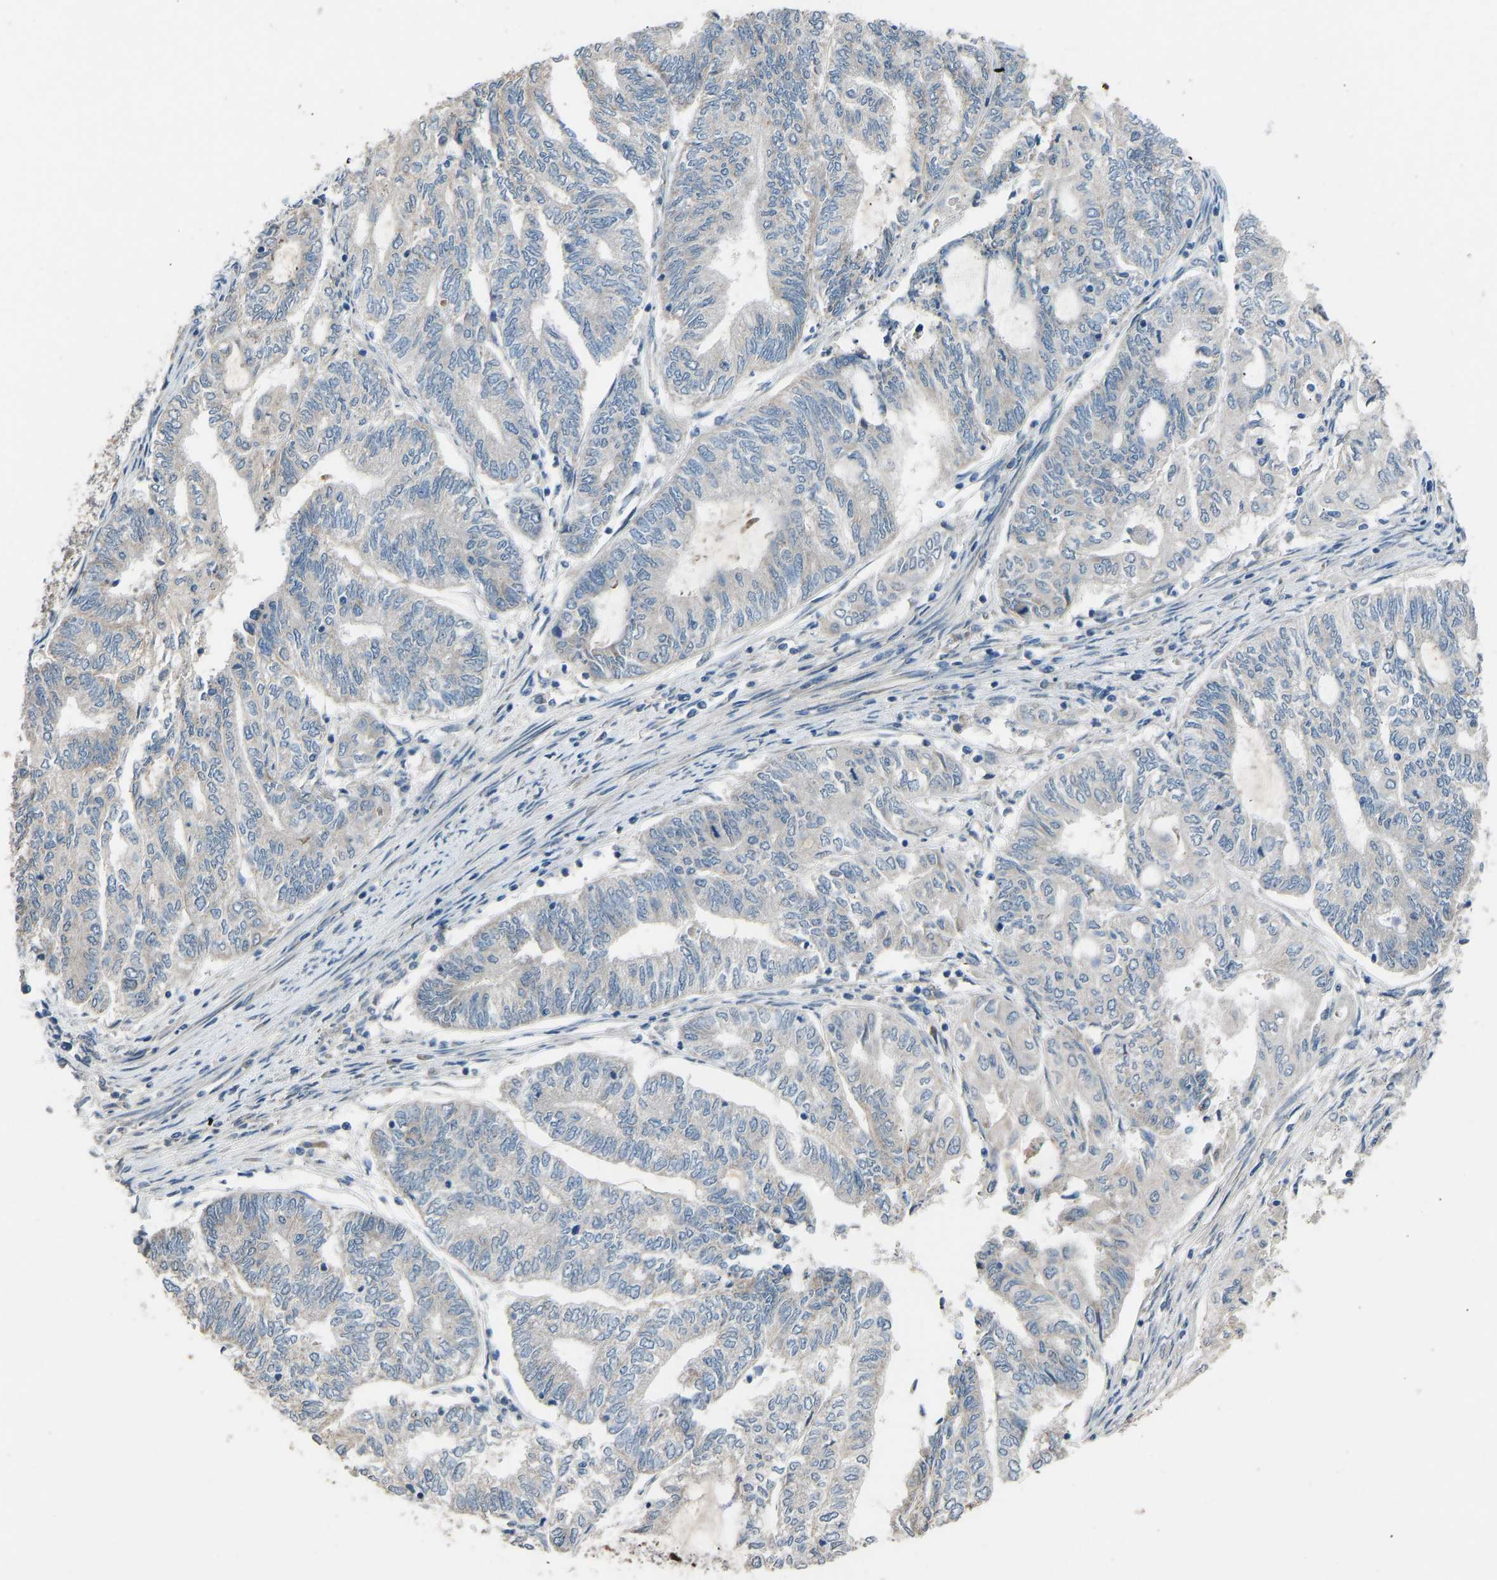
{"staining": {"intensity": "negative", "quantity": "none", "location": "none"}, "tissue": "endometrial cancer", "cell_type": "Tumor cells", "image_type": "cancer", "snomed": [{"axis": "morphology", "description": "Adenocarcinoma, NOS"}, {"axis": "topography", "description": "Uterus"}, {"axis": "topography", "description": "Endometrium"}], "caption": "Photomicrograph shows no protein positivity in tumor cells of endometrial cancer (adenocarcinoma) tissue.", "gene": "TGFBR3", "patient": {"sex": "female", "age": 70}}